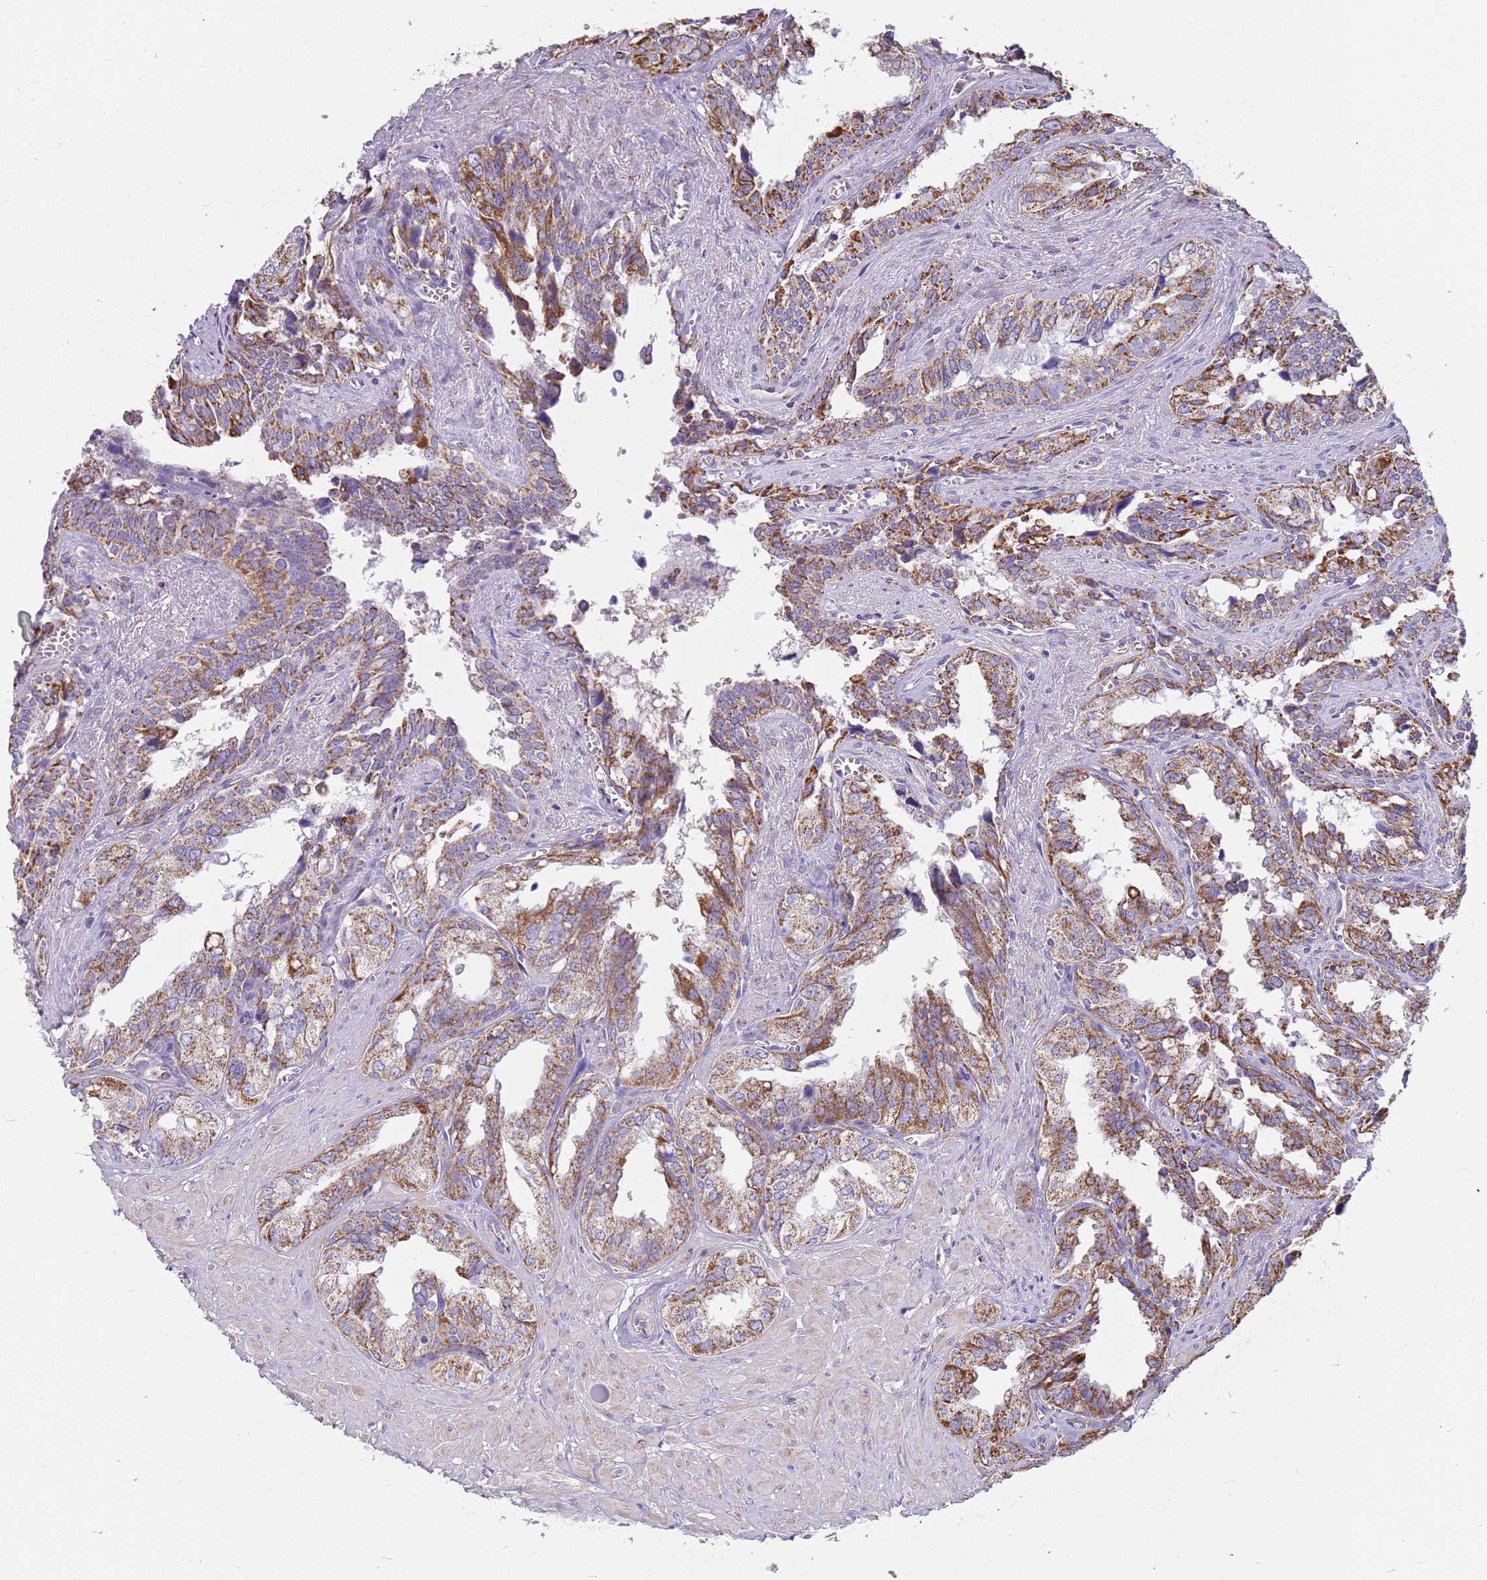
{"staining": {"intensity": "moderate", "quantity": ">75%", "location": "cytoplasmic/membranous"}, "tissue": "seminal vesicle", "cell_type": "Glandular cells", "image_type": "normal", "snomed": [{"axis": "morphology", "description": "Normal tissue, NOS"}, {"axis": "topography", "description": "Seminal veicle"}], "caption": "Moderate cytoplasmic/membranous protein expression is present in about >75% of glandular cells in seminal vesicle.", "gene": "TTLL1", "patient": {"sex": "male", "age": 67}}